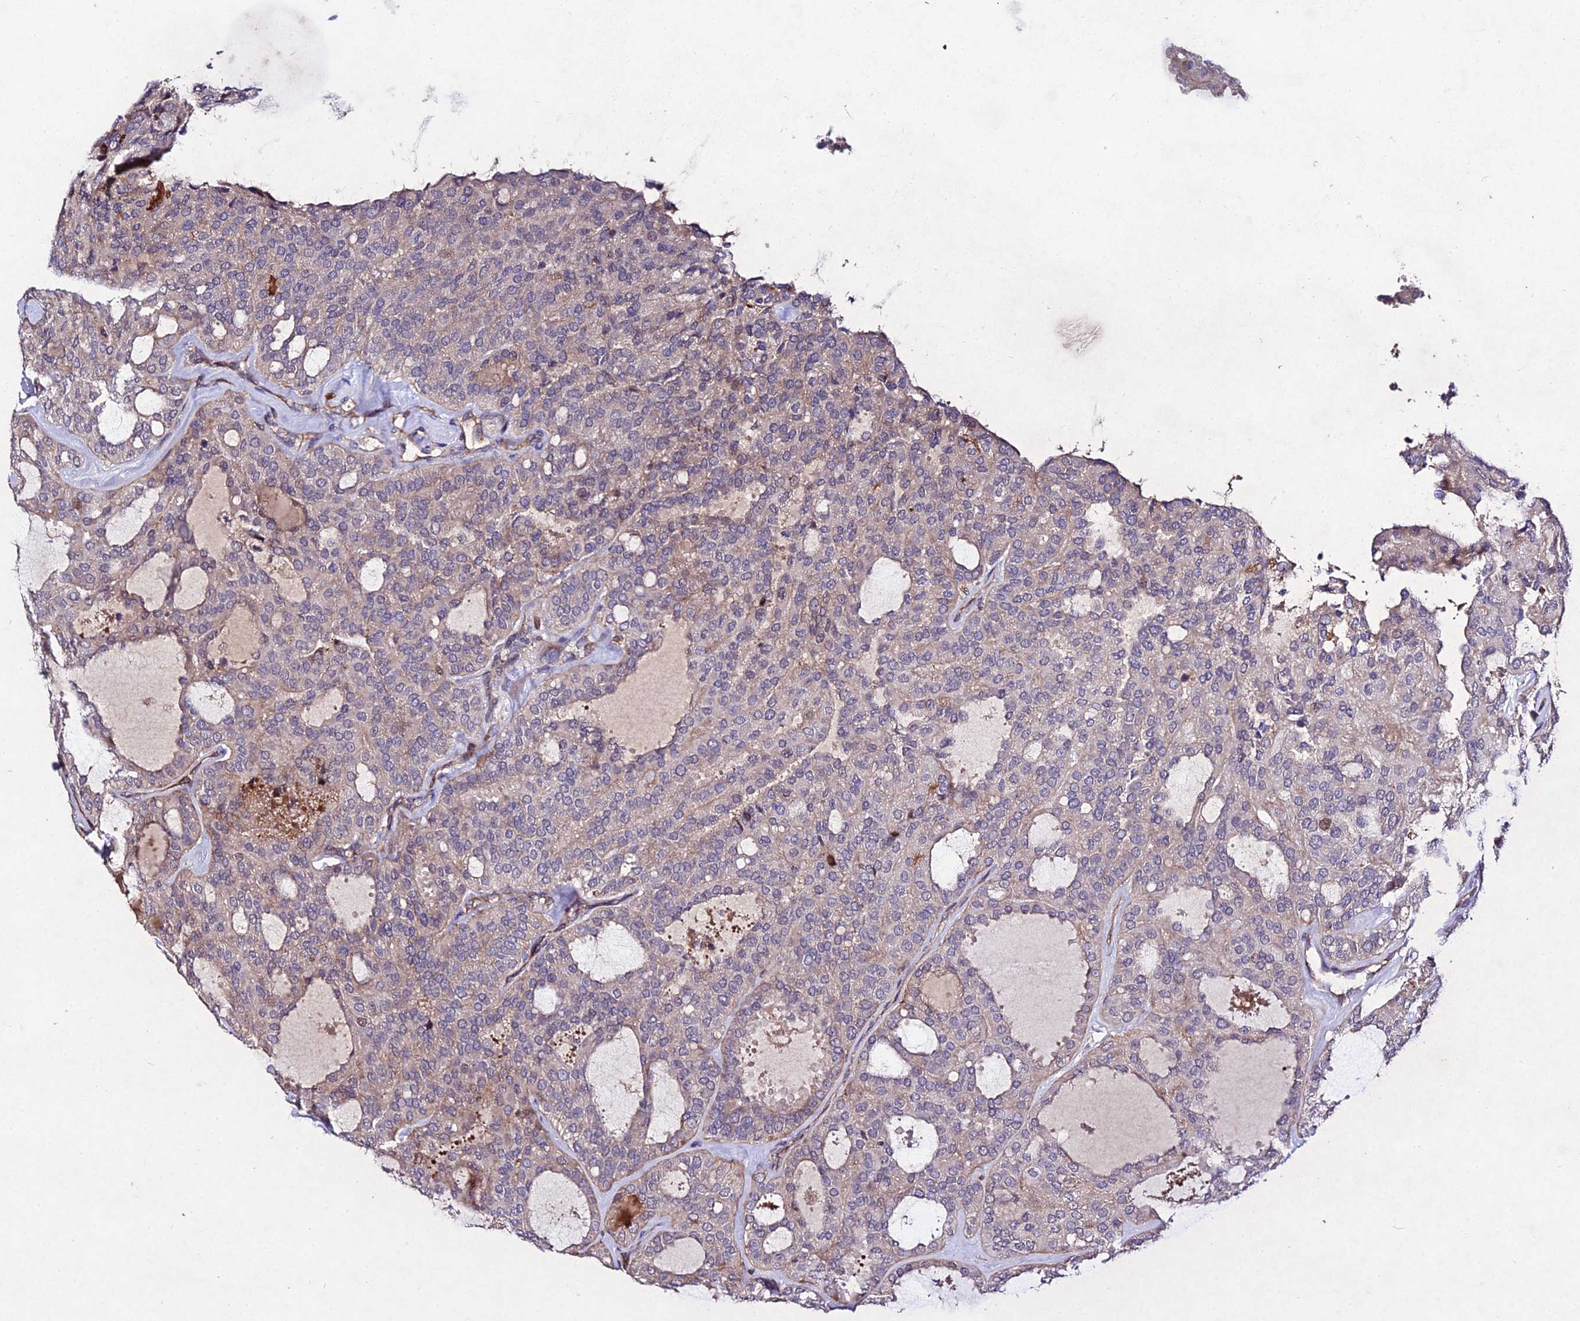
{"staining": {"intensity": "weak", "quantity": "25%-75%", "location": "cytoplasmic/membranous"}, "tissue": "thyroid cancer", "cell_type": "Tumor cells", "image_type": "cancer", "snomed": [{"axis": "morphology", "description": "Follicular adenoma carcinoma, NOS"}, {"axis": "topography", "description": "Thyroid gland"}], "caption": "Protein staining reveals weak cytoplasmic/membranous staining in about 25%-75% of tumor cells in thyroid follicular adenoma carcinoma. The protein is shown in brown color, while the nuclei are stained blue.", "gene": "AP3M2", "patient": {"sex": "male", "age": 75}}